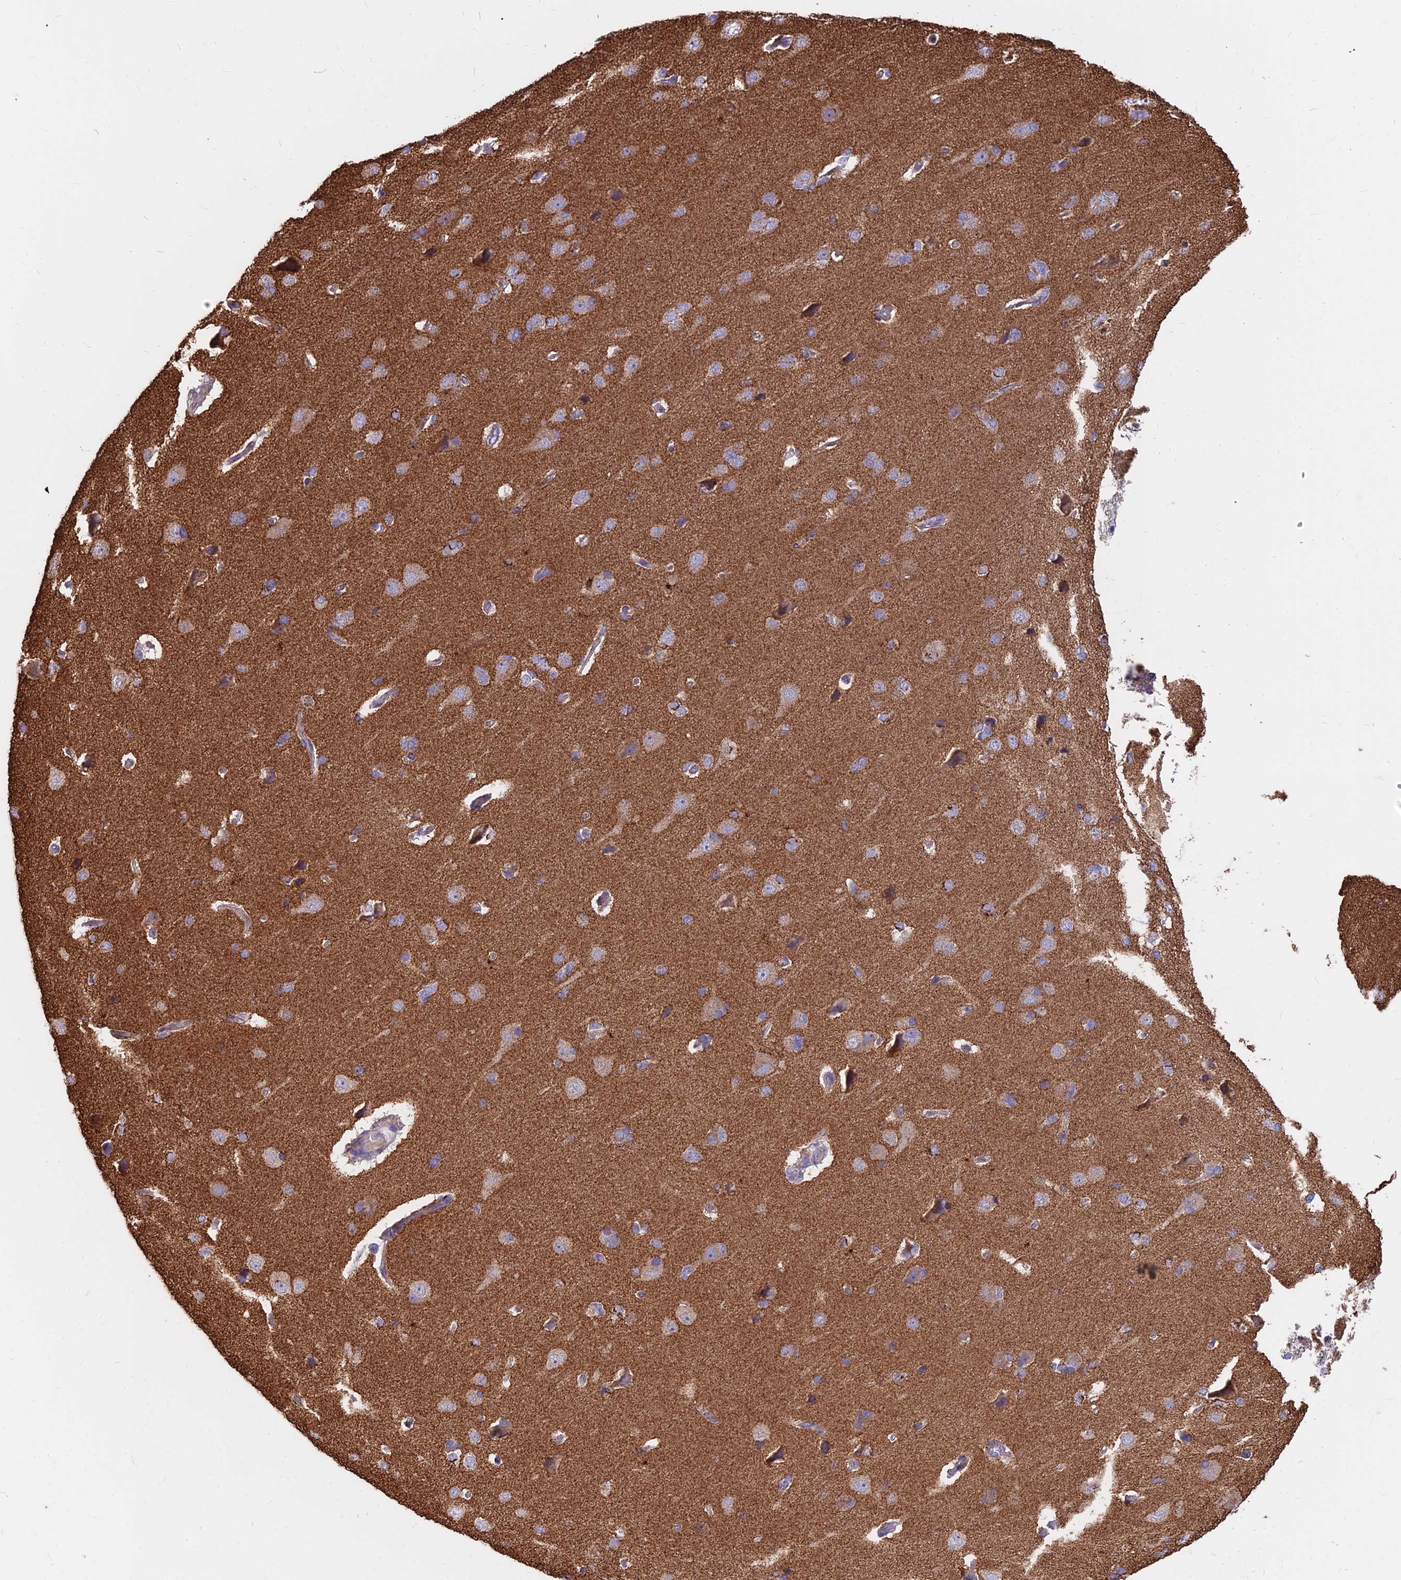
{"staining": {"intensity": "negative", "quantity": "none", "location": "none"}, "tissue": "cerebral cortex", "cell_type": "Endothelial cells", "image_type": "normal", "snomed": [{"axis": "morphology", "description": "Normal tissue, NOS"}, {"axis": "topography", "description": "Cerebral cortex"}], "caption": "Benign cerebral cortex was stained to show a protein in brown. There is no significant positivity in endothelial cells. The staining was performed using DAB to visualize the protein expression in brown, while the nuclei were stained in blue with hematoxylin (Magnification: 20x).", "gene": "FRMPD1", "patient": {"sex": "male", "age": 62}}